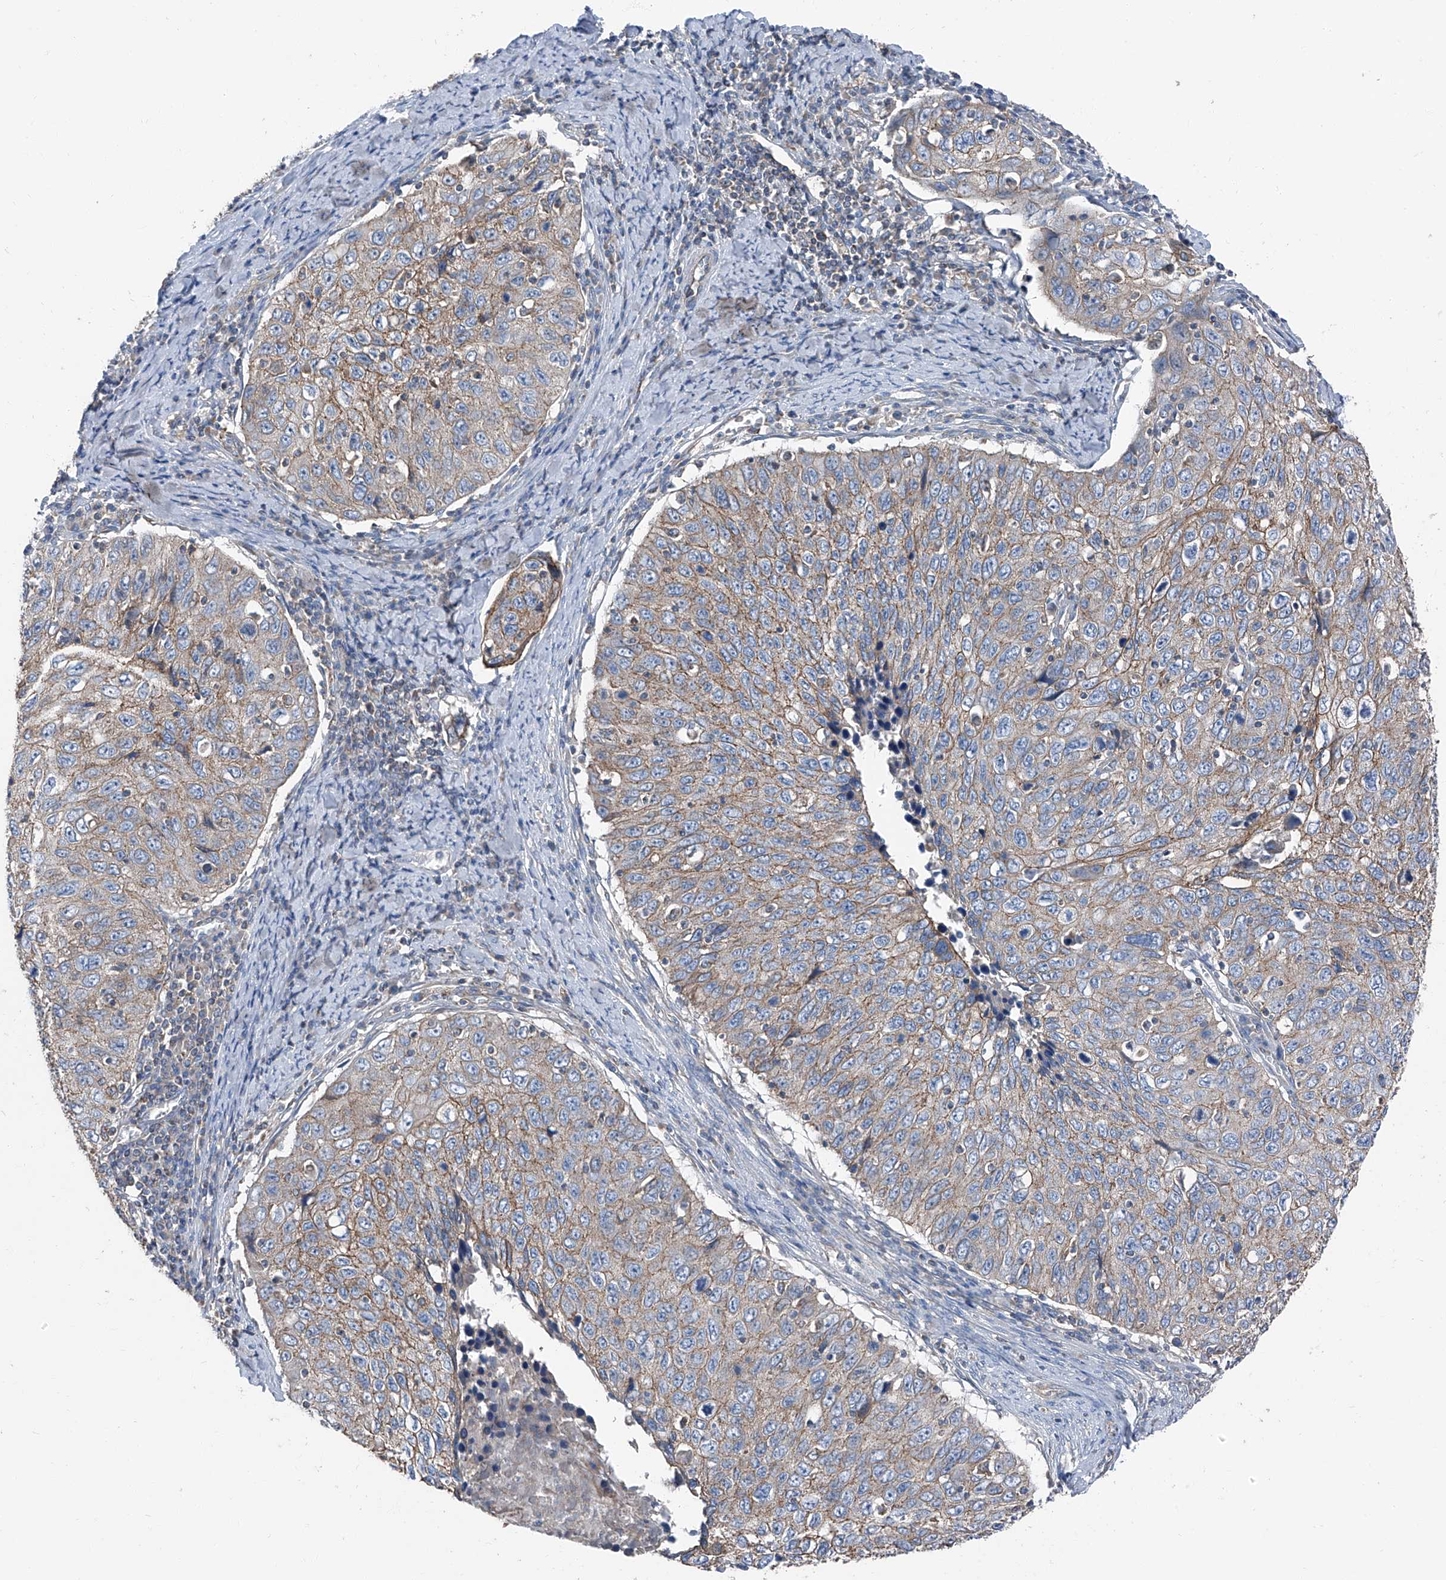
{"staining": {"intensity": "moderate", "quantity": ">75%", "location": "cytoplasmic/membranous"}, "tissue": "cervical cancer", "cell_type": "Tumor cells", "image_type": "cancer", "snomed": [{"axis": "morphology", "description": "Squamous cell carcinoma, NOS"}, {"axis": "topography", "description": "Cervix"}], "caption": "Cervical cancer (squamous cell carcinoma) stained with DAB immunohistochemistry exhibits medium levels of moderate cytoplasmic/membranous positivity in approximately >75% of tumor cells.", "gene": "GPR142", "patient": {"sex": "female", "age": 53}}